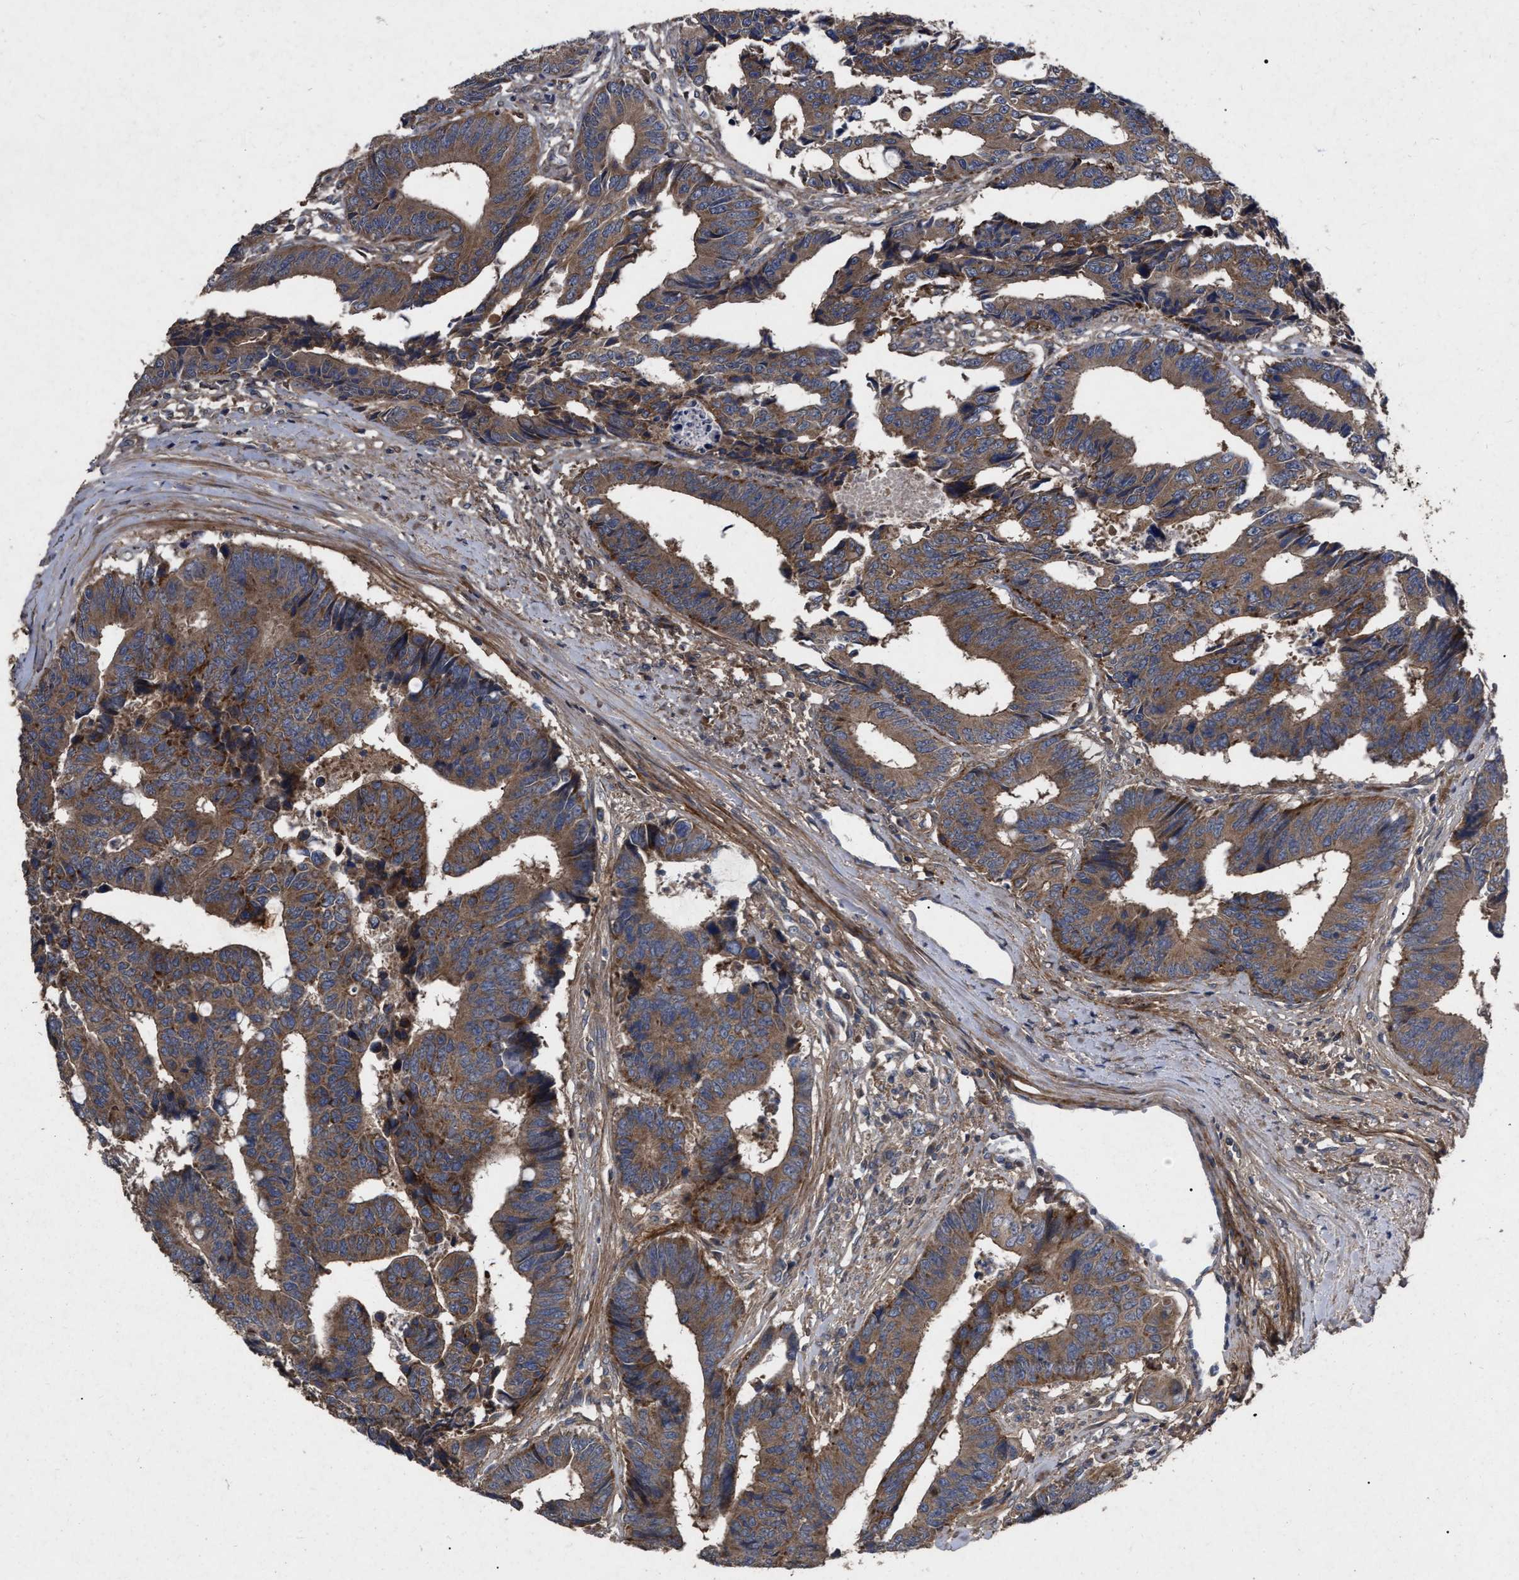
{"staining": {"intensity": "moderate", "quantity": ">75%", "location": "cytoplasmic/membranous"}, "tissue": "colorectal cancer", "cell_type": "Tumor cells", "image_type": "cancer", "snomed": [{"axis": "morphology", "description": "Adenocarcinoma, NOS"}, {"axis": "topography", "description": "Rectum"}], "caption": "Brown immunohistochemical staining in human colorectal cancer (adenocarcinoma) demonstrates moderate cytoplasmic/membranous expression in approximately >75% of tumor cells.", "gene": "CDKN2C", "patient": {"sex": "male", "age": 84}}